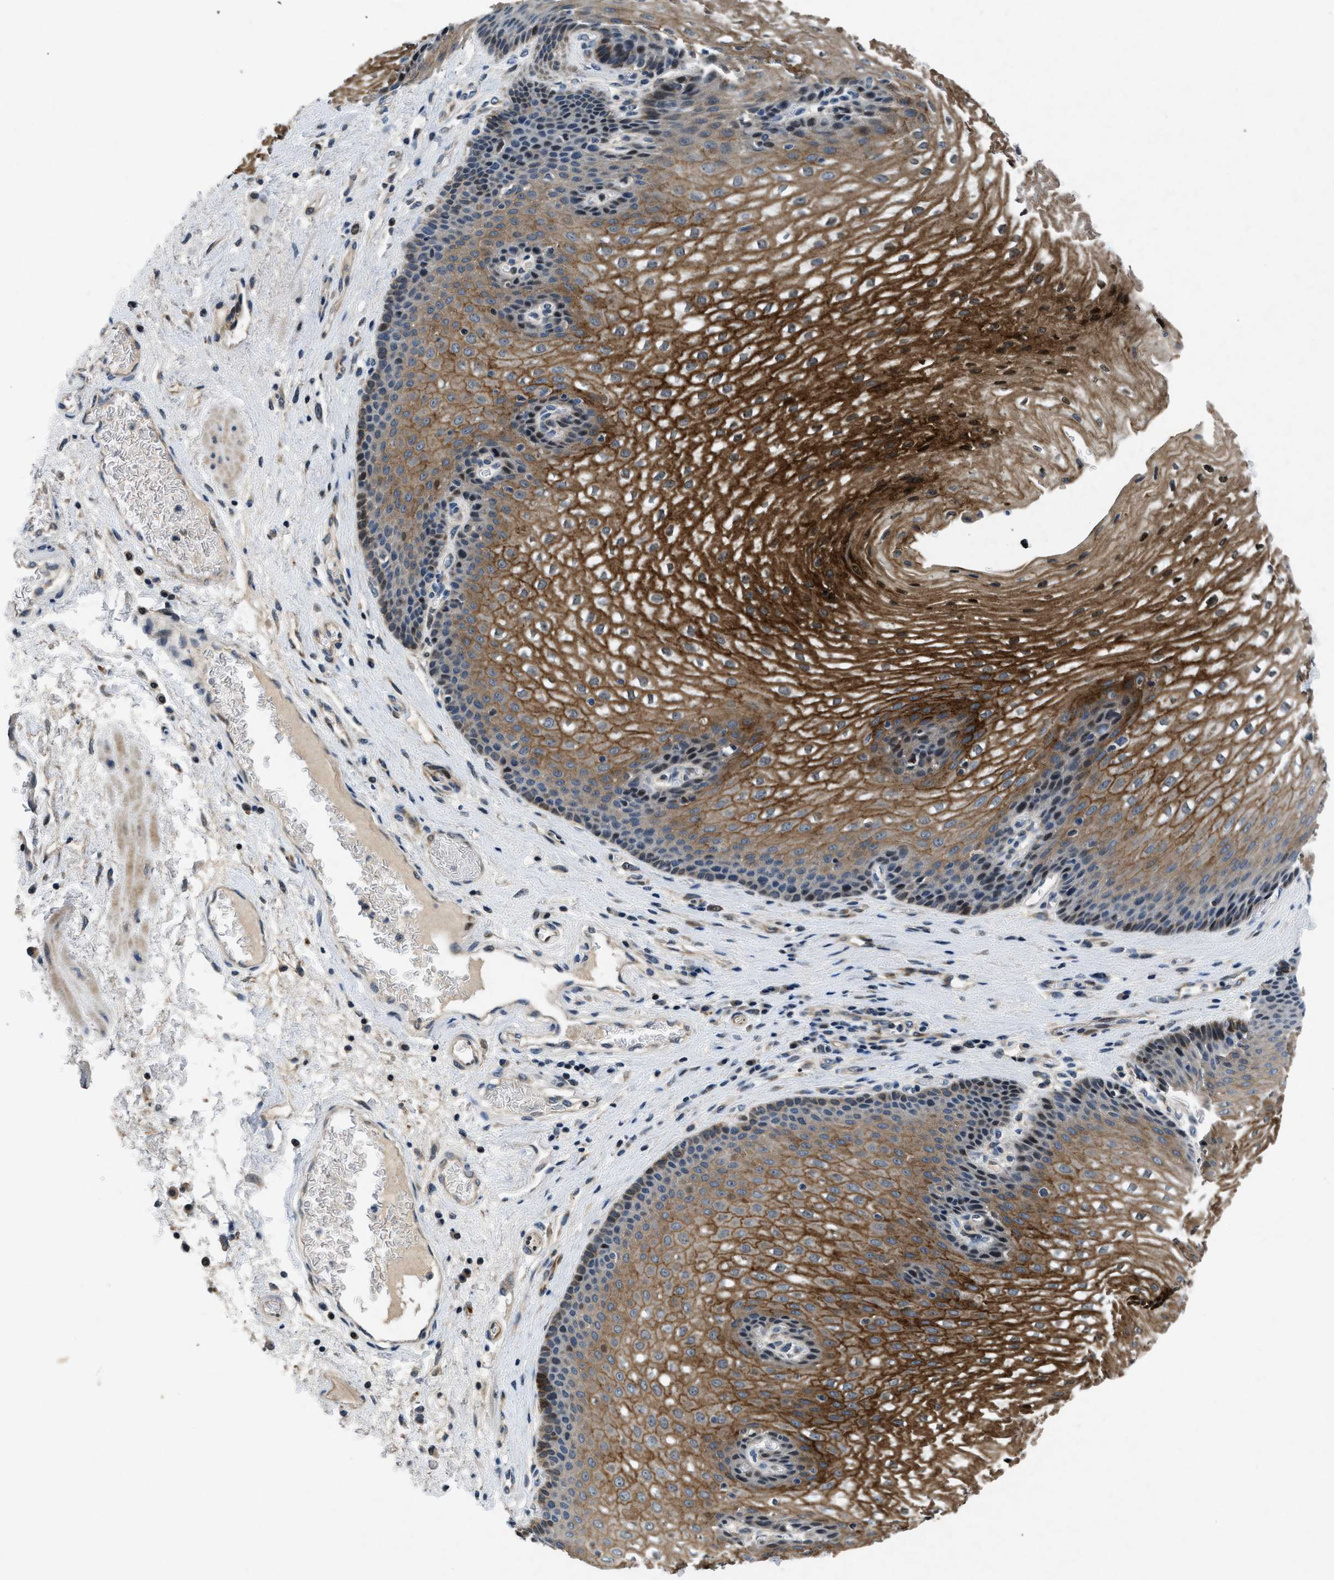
{"staining": {"intensity": "strong", "quantity": ">75%", "location": "cytoplasmic/membranous,nuclear"}, "tissue": "esophagus", "cell_type": "Squamous epithelial cells", "image_type": "normal", "snomed": [{"axis": "morphology", "description": "Normal tissue, NOS"}, {"axis": "topography", "description": "Esophagus"}], "caption": "Protein analysis of normal esophagus exhibits strong cytoplasmic/membranous,nuclear positivity in approximately >75% of squamous epithelial cells.", "gene": "PHLDA1", "patient": {"sex": "male", "age": 48}}